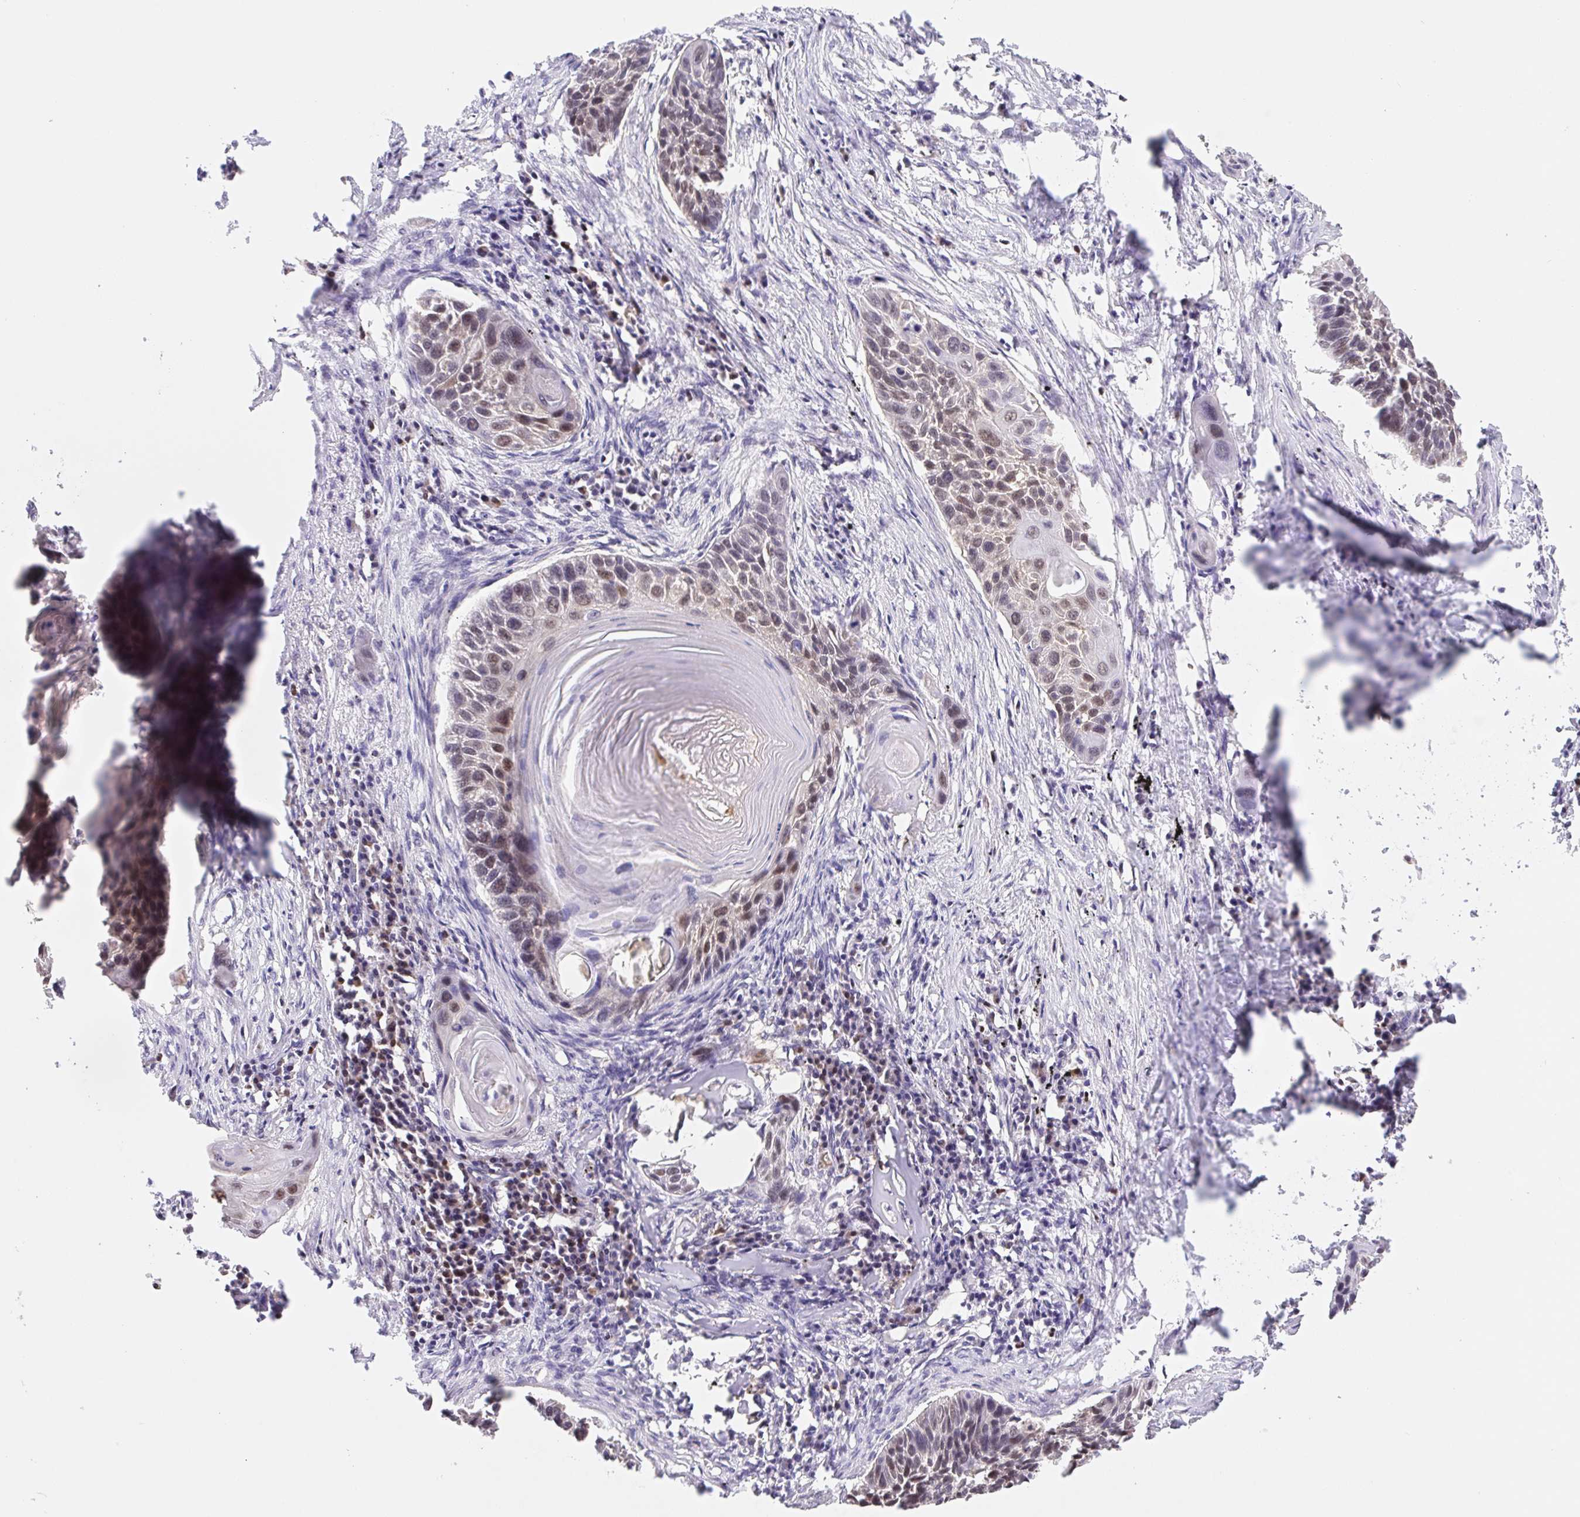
{"staining": {"intensity": "weak", "quantity": "<25%", "location": "nuclear"}, "tissue": "lung cancer", "cell_type": "Tumor cells", "image_type": "cancer", "snomed": [{"axis": "morphology", "description": "Squamous cell carcinoma, NOS"}, {"axis": "topography", "description": "Lung"}], "caption": "The histopathology image reveals no significant expression in tumor cells of lung squamous cell carcinoma. (DAB (3,3'-diaminobenzidine) immunohistochemistry with hematoxylin counter stain).", "gene": "L3MBTL4", "patient": {"sex": "male", "age": 78}}